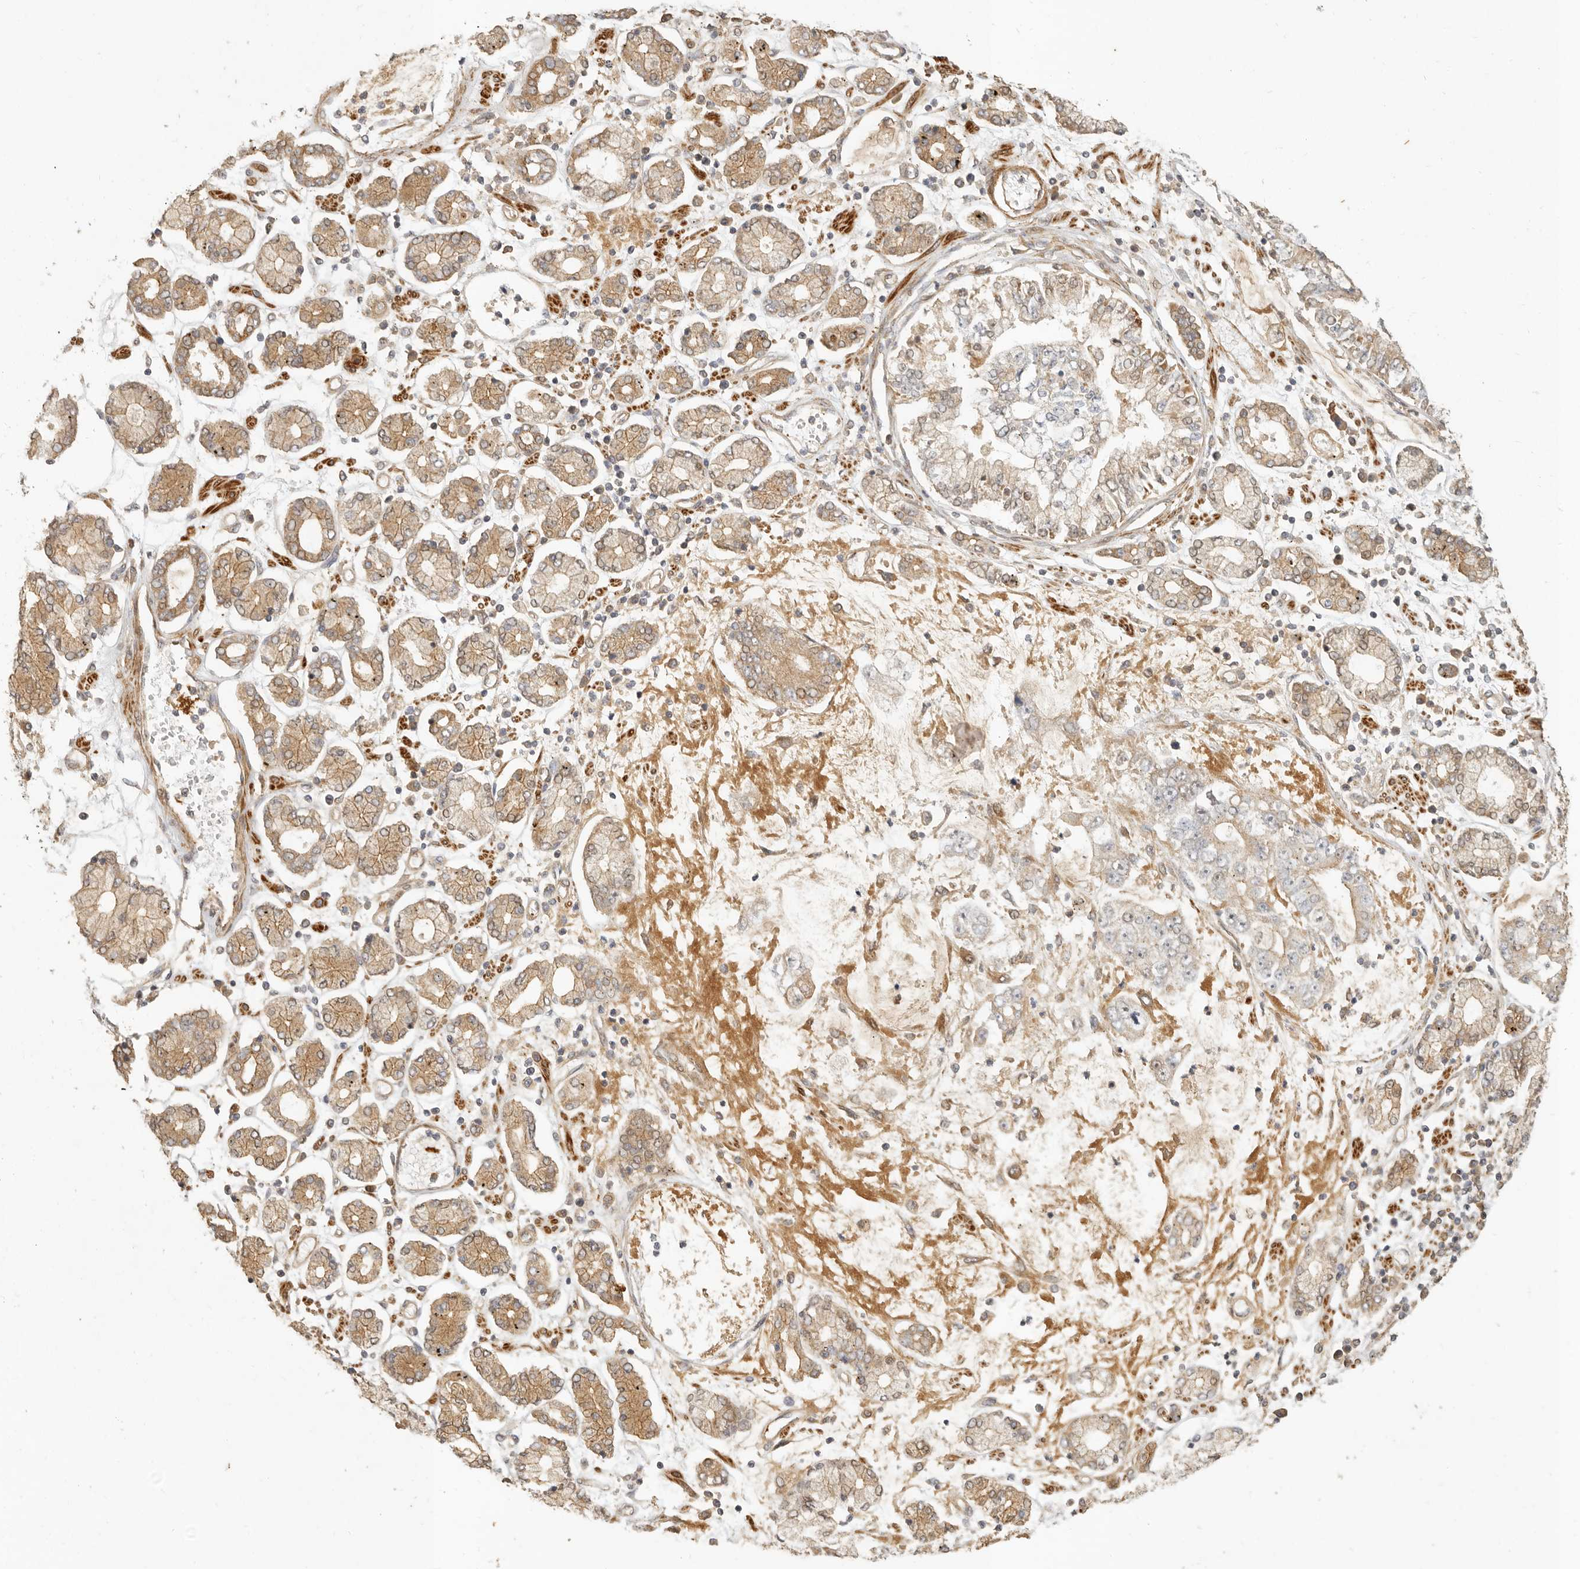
{"staining": {"intensity": "weak", "quantity": "25%-75%", "location": "cytoplasmic/membranous"}, "tissue": "stomach cancer", "cell_type": "Tumor cells", "image_type": "cancer", "snomed": [{"axis": "morphology", "description": "Adenocarcinoma, NOS"}, {"axis": "topography", "description": "Stomach"}], "caption": "Immunohistochemistry (IHC) image of neoplastic tissue: human stomach cancer (adenocarcinoma) stained using immunohistochemistry (IHC) displays low levels of weak protein expression localized specifically in the cytoplasmic/membranous of tumor cells, appearing as a cytoplasmic/membranous brown color.", "gene": "VIPR1", "patient": {"sex": "male", "age": 76}}